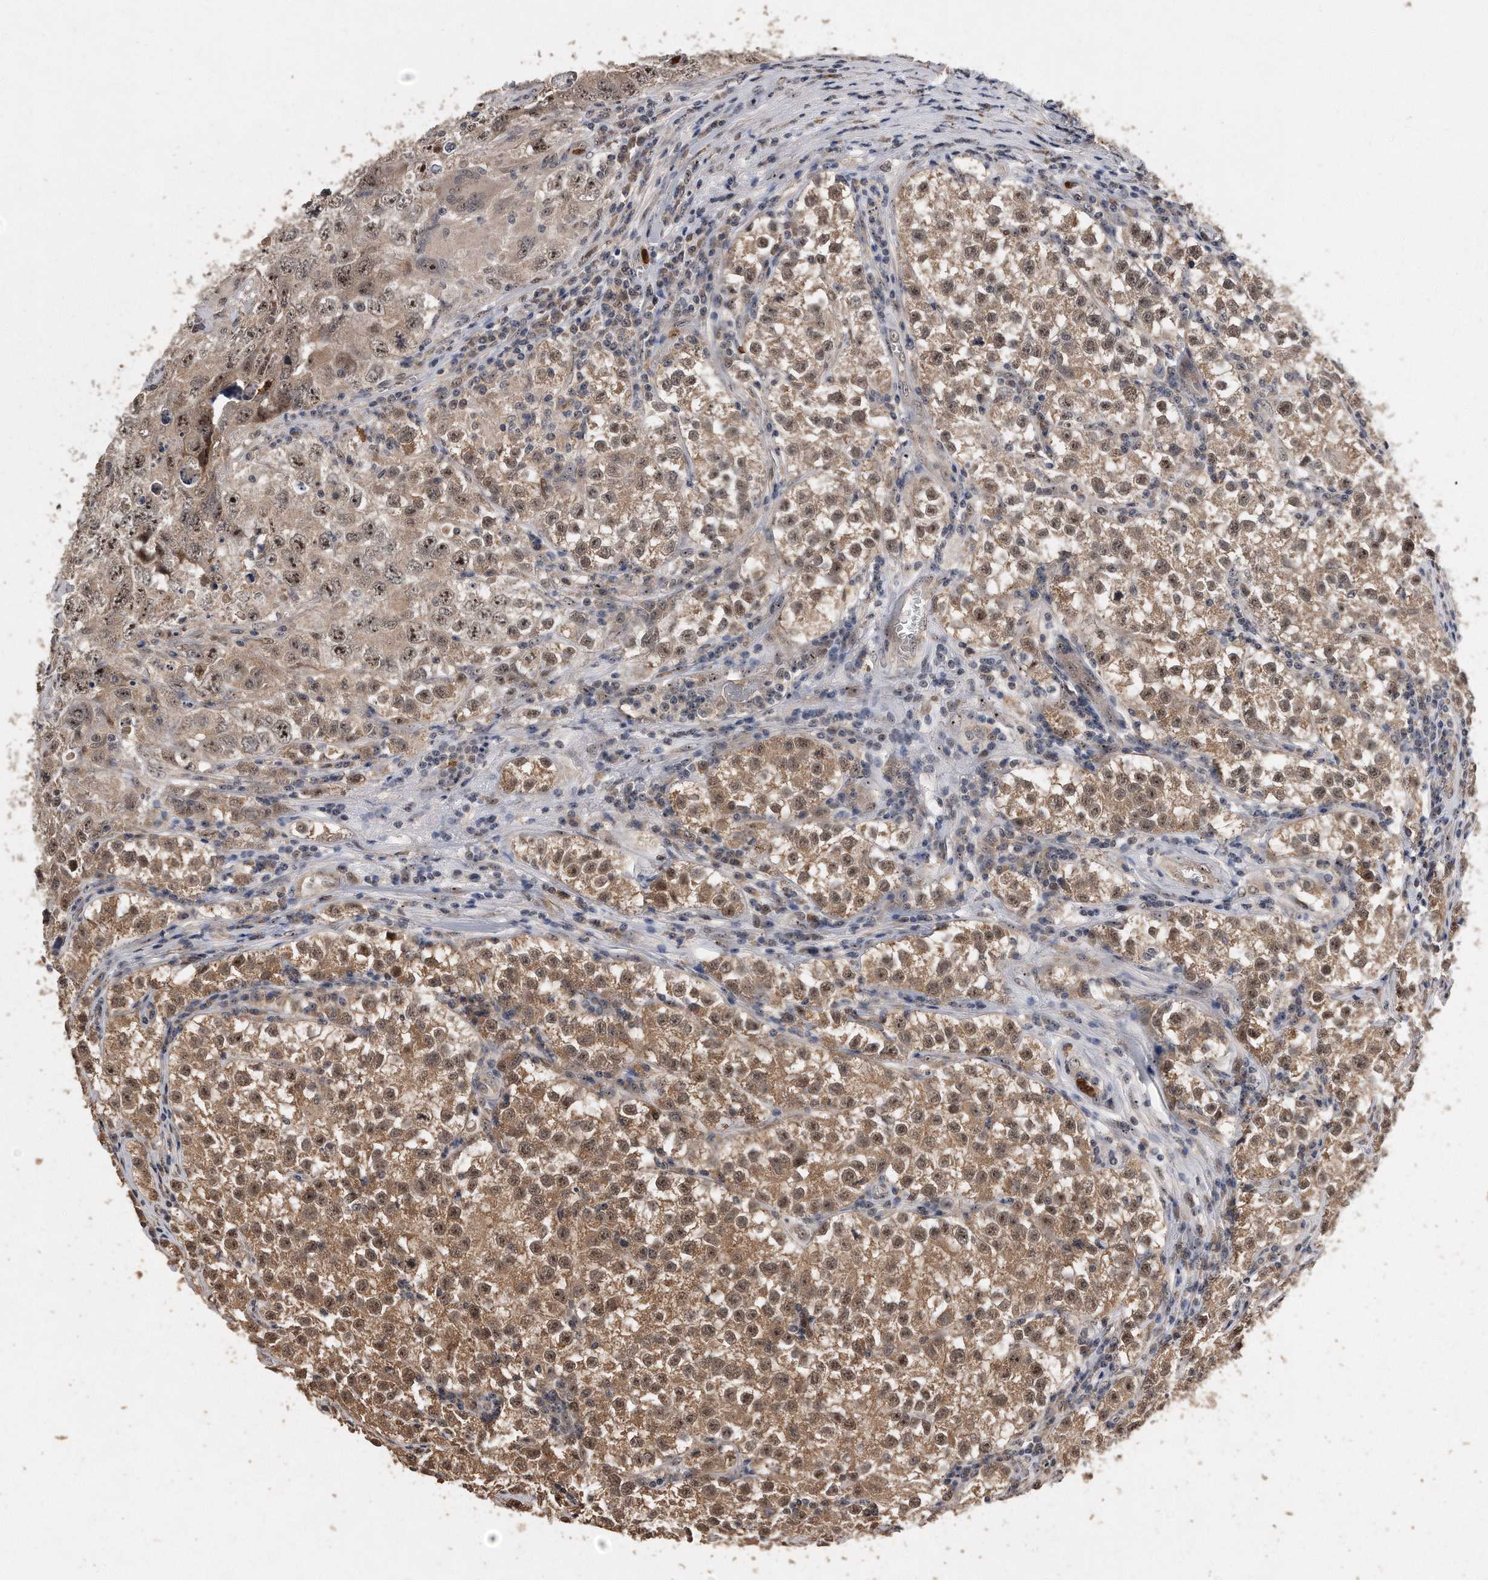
{"staining": {"intensity": "moderate", "quantity": ">75%", "location": "cytoplasmic/membranous,nuclear"}, "tissue": "testis cancer", "cell_type": "Tumor cells", "image_type": "cancer", "snomed": [{"axis": "morphology", "description": "Seminoma, NOS"}, {"axis": "morphology", "description": "Carcinoma, Embryonal, NOS"}, {"axis": "topography", "description": "Testis"}], "caption": "The immunohistochemical stain highlights moderate cytoplasmic/membranous and nuclear staining in tumor cells of testis cancer tissue. (Stains: DAB in brown, nuclei in blue, Microscopy: brightfield microscopy at high magnification).", "gene": "PELO", "patient": {"sex": "male", "age": 43}}